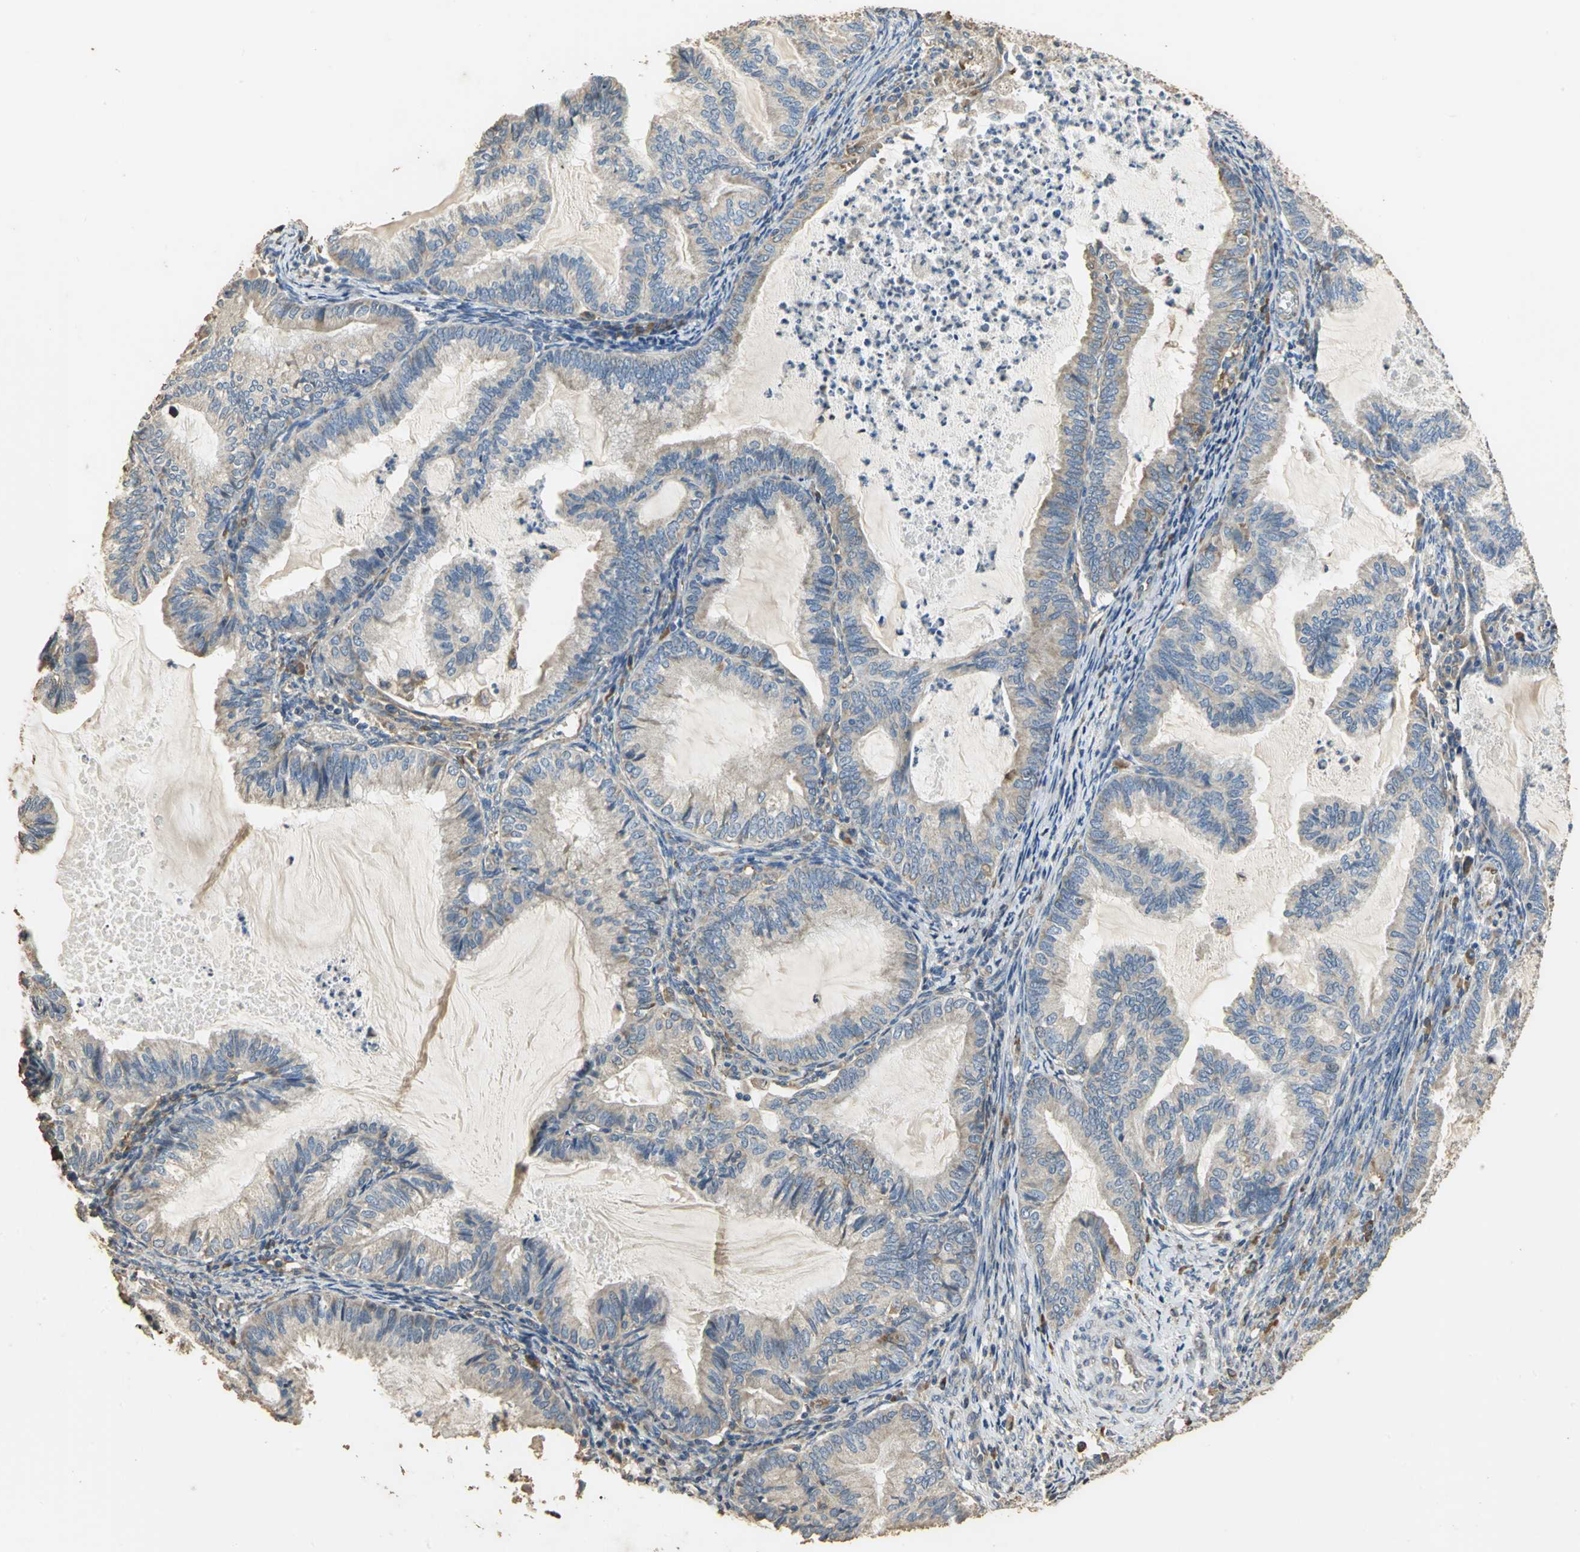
{"staining": {"intensity": "weak", "quantity": "25%-75%", "location": "cytoplasmic/membranous"}, "tissue": "cervical cancer", "cell_type": "Tumor cells", "image_type": "cancer", "snomed": [{"axis": "morphology", "description": "Normal tissue, NOS"}, {"axis": "morphology", "description": "Adenocarcinoma, NOS"}, {"axis": "topography", "description": "Cervix"}, {"axis": "topography", "description": "Endometrium"}], "caption": "The image exhibits a brown stain indicating the presence of a protein in the cytoplasmic/membranous of tumor cells in cervical cancer.", "gene": "ACSL4", "patient": {"sex": "female", "age": 86}}